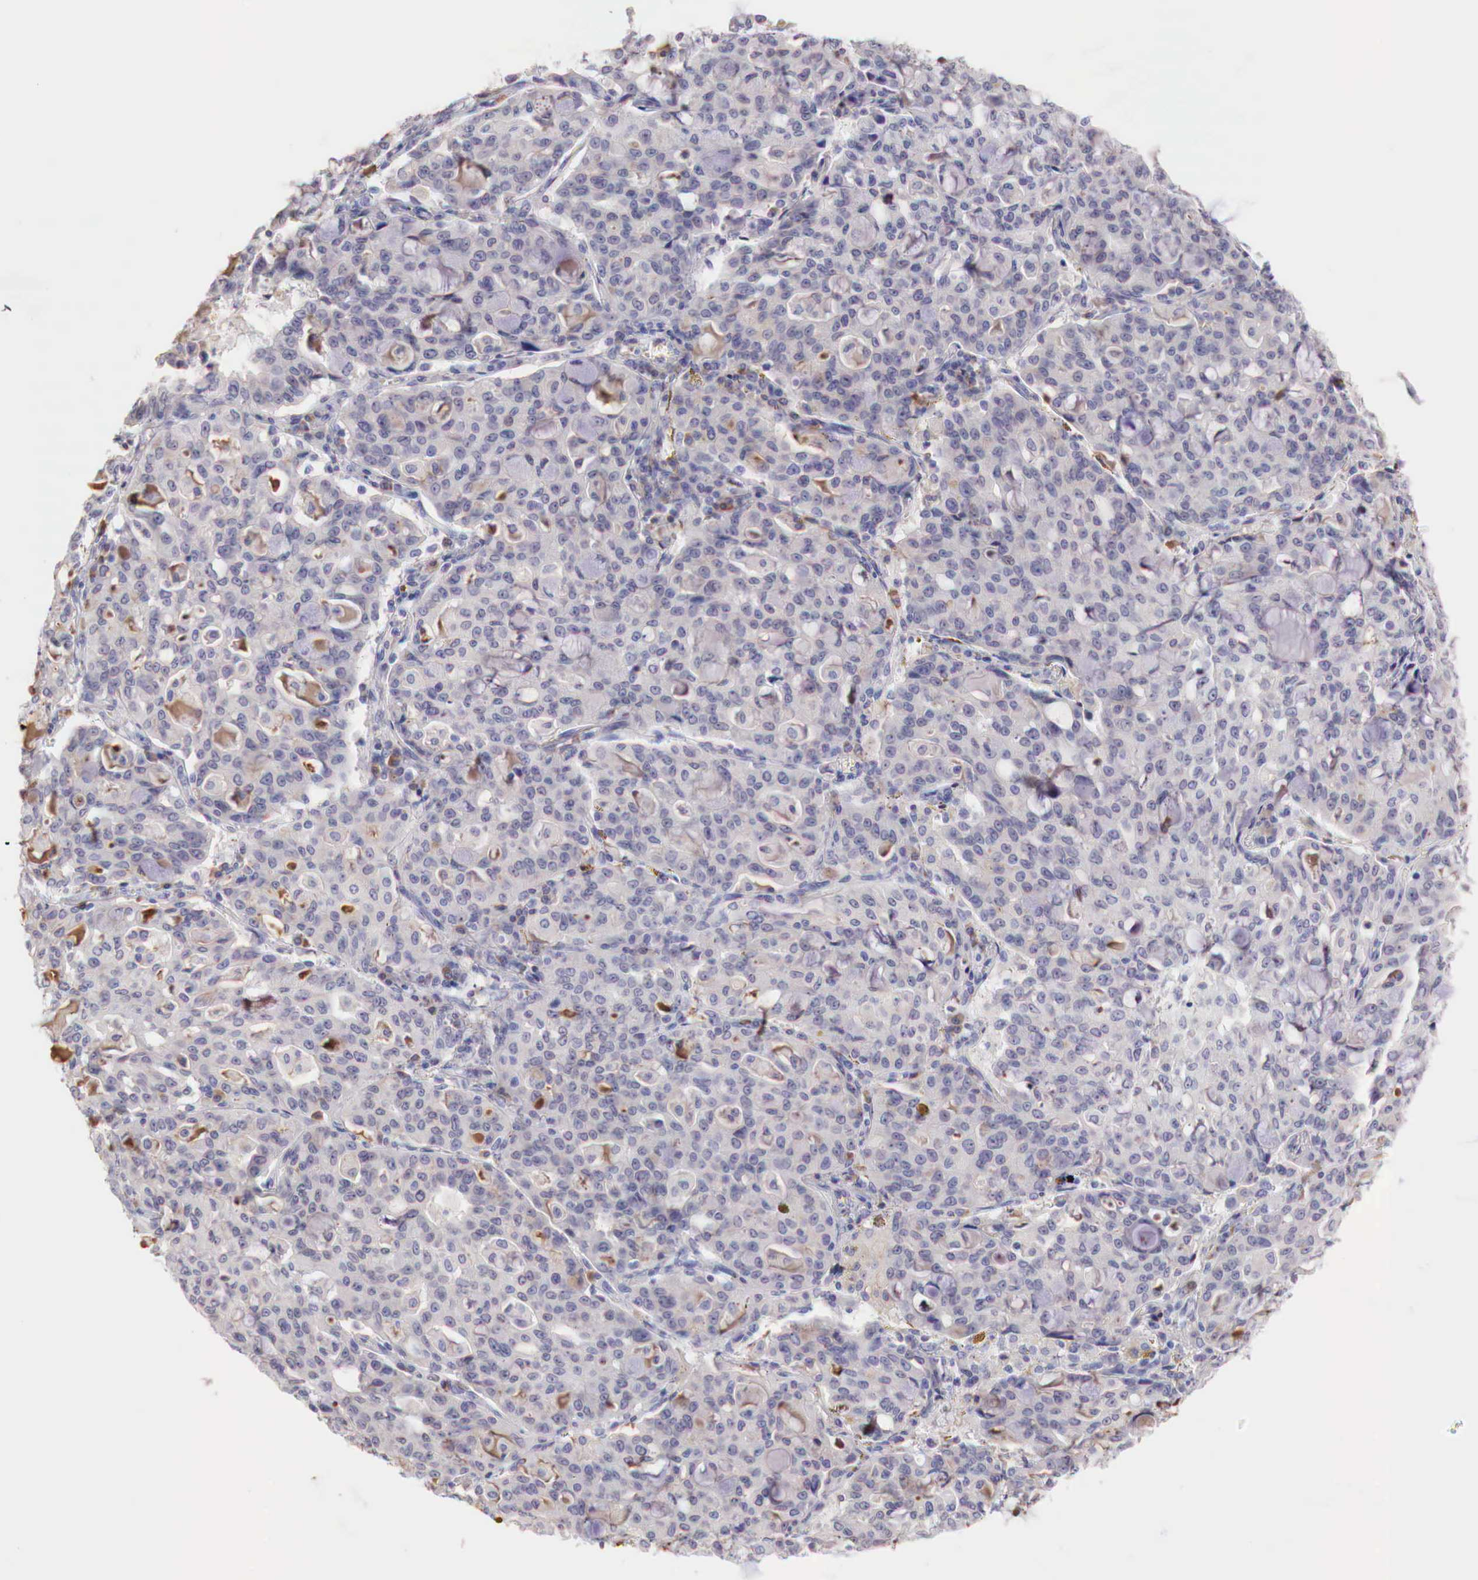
{"staining": {"intensity": "weak", "quantity": "<25%", "location": "cytoplasmic/membranous"}, "tissue": "lung cancer", "cell_type": "Tumor cells", "image_type": "cancer", "snomed": [{"axis": "morphology", "description": "Adenocarcinoma, NOS"}, {"axis": "topography", "description": "Lung"}], "caption": "Lung cancer (adenocarcinoma) was stained to show a protein in brown. There is no significant staining in tumor cells.", "gene": "XPNPEP2", "patient": {"sex": "female", "age": 44}}